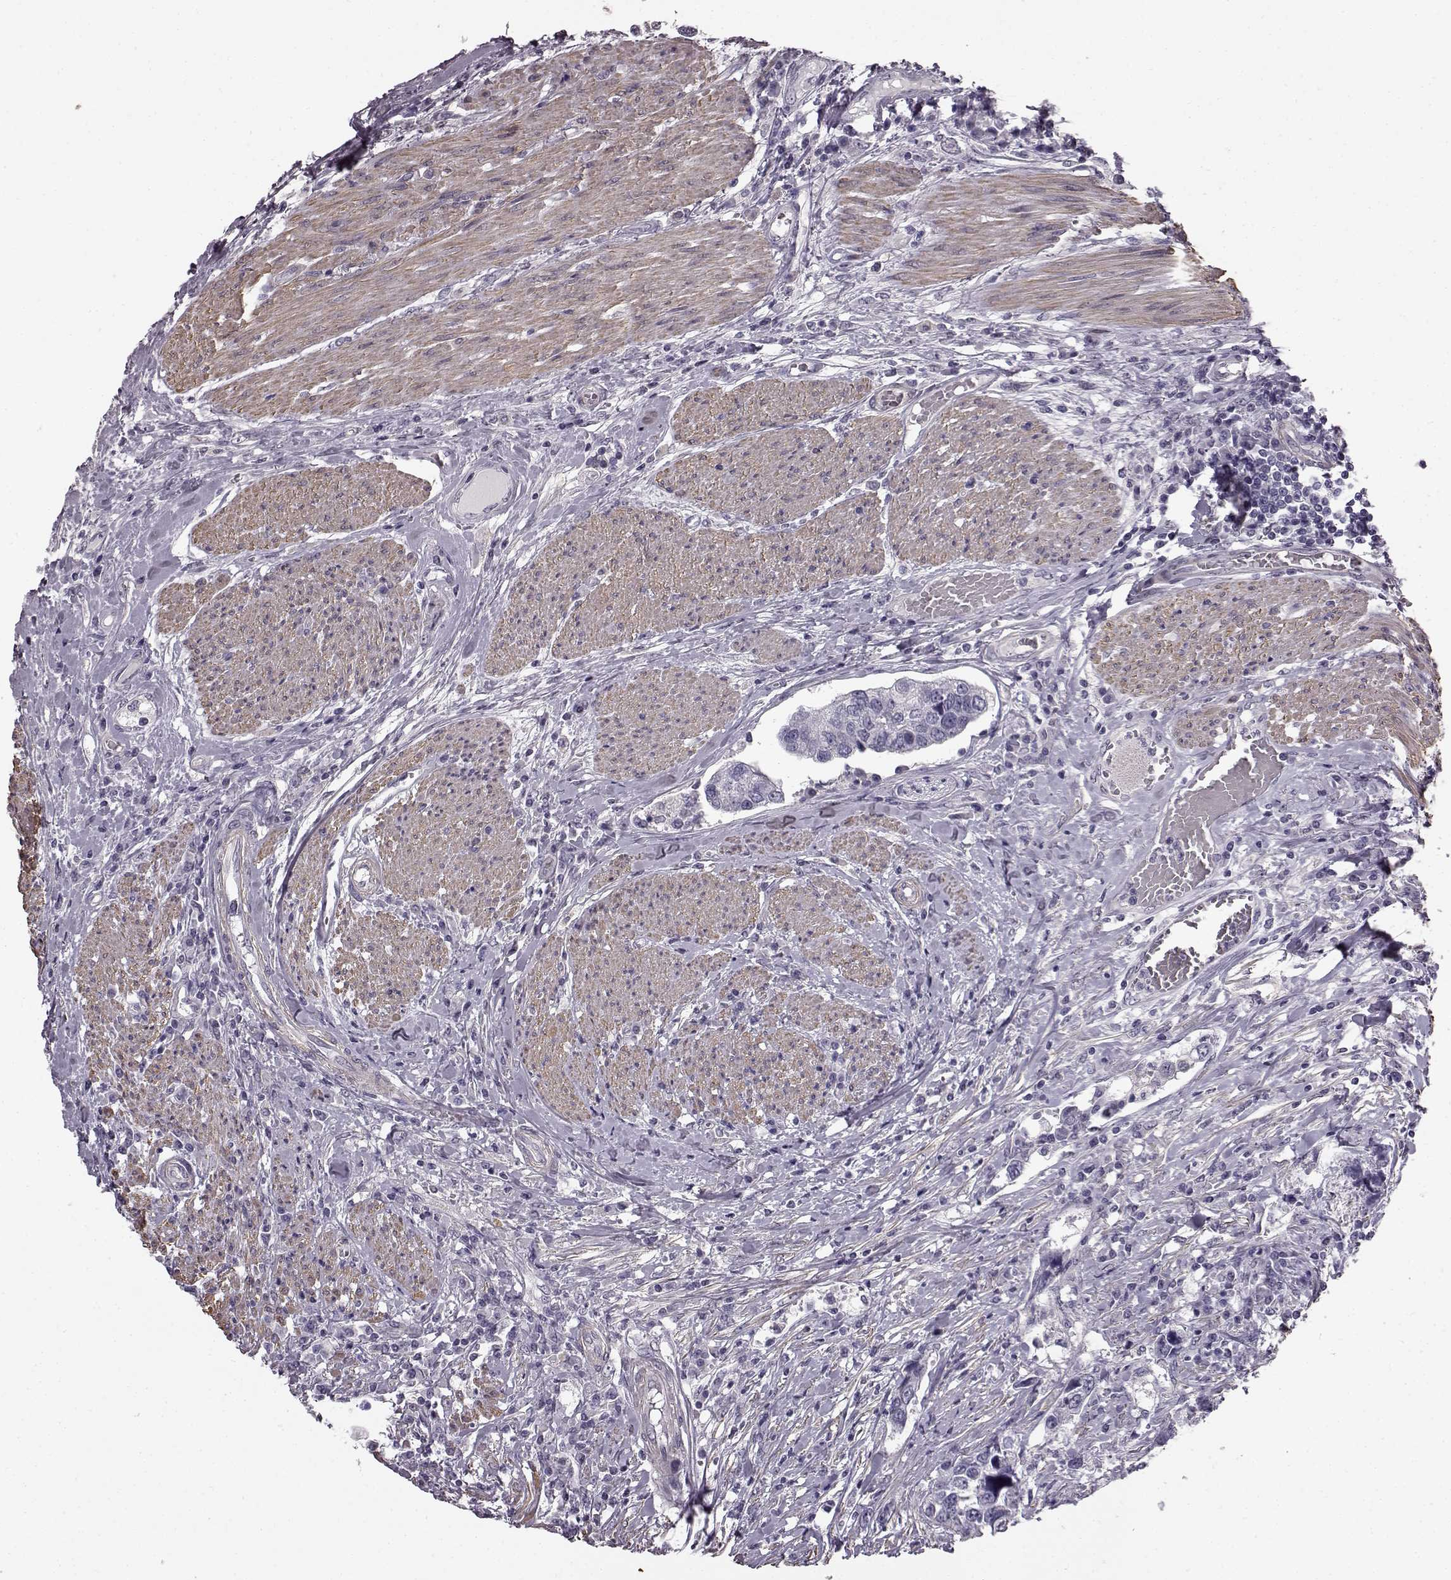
{"staining": {"intensity": "negative", "quantity": "none", "location": "none"}, "tissue": "urothelial cancer", "cell_type": "Tumor cells", "image_type": "cancer", "snomed": [{"axis": "morphology", "description": "Urothelial carcinoma, NOS"}, {"axis": "morphology", "description": "Urothelial carcinoma, High grade"}, {"axis": "topography", "description": "Urinary bladder"}], "caption": "Photomicrograph shows no protein expression in tumor cells of transitional cell carcinoma tissue. (DAB (3,3'-diaminobenzidine) IHC visualized using brightfield microscopy, high magnification).", "gene": "SLCO3A1", "patient": {"sex": "male", "age": 63}}